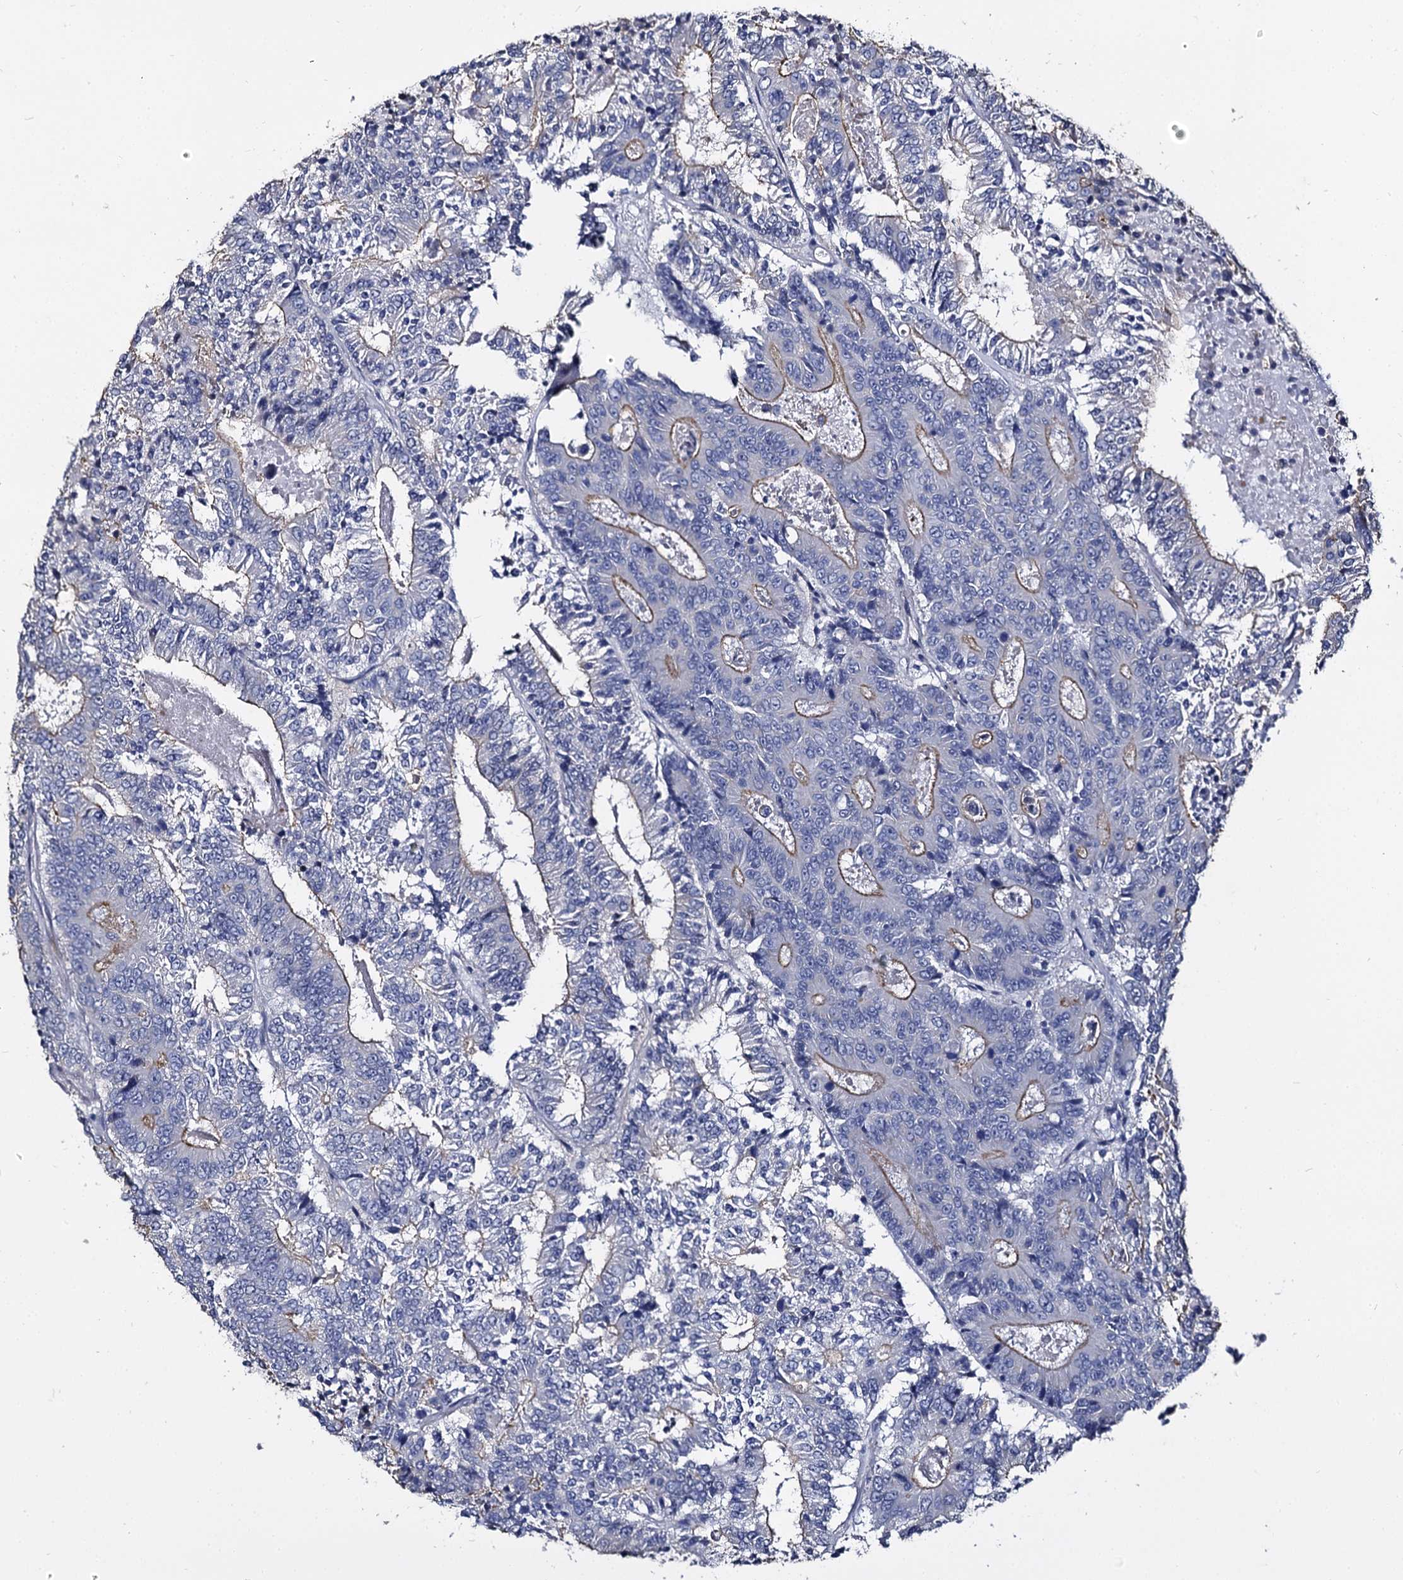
{"staining": {"intensity": "moderate", "quantity": "25%-75%", "location": "cytoplasmic/membranous"}, "tissue": "colorectal cancer", "cell_type": "Tumor cells", "image_type": "cancer", "snomed": [{"axis": "morphology", "description": "Adenocarcinoma, NOS"}, {"axis": "topography", "description": "Colon"}], "caption": "Immunohistochemistry histopathology image of neoplastic tissue: human colorectal cancer (adenocarcinoma) stained using immunohistochemistry shows medium levels of moderate protein expression localized specifically in the cytoplasmic/membranous of tumor cells, appearing as a cytoplasmic/membranous brown color.", "gene": "CBFB", "patient": {"sex": "male", "age": 83}}